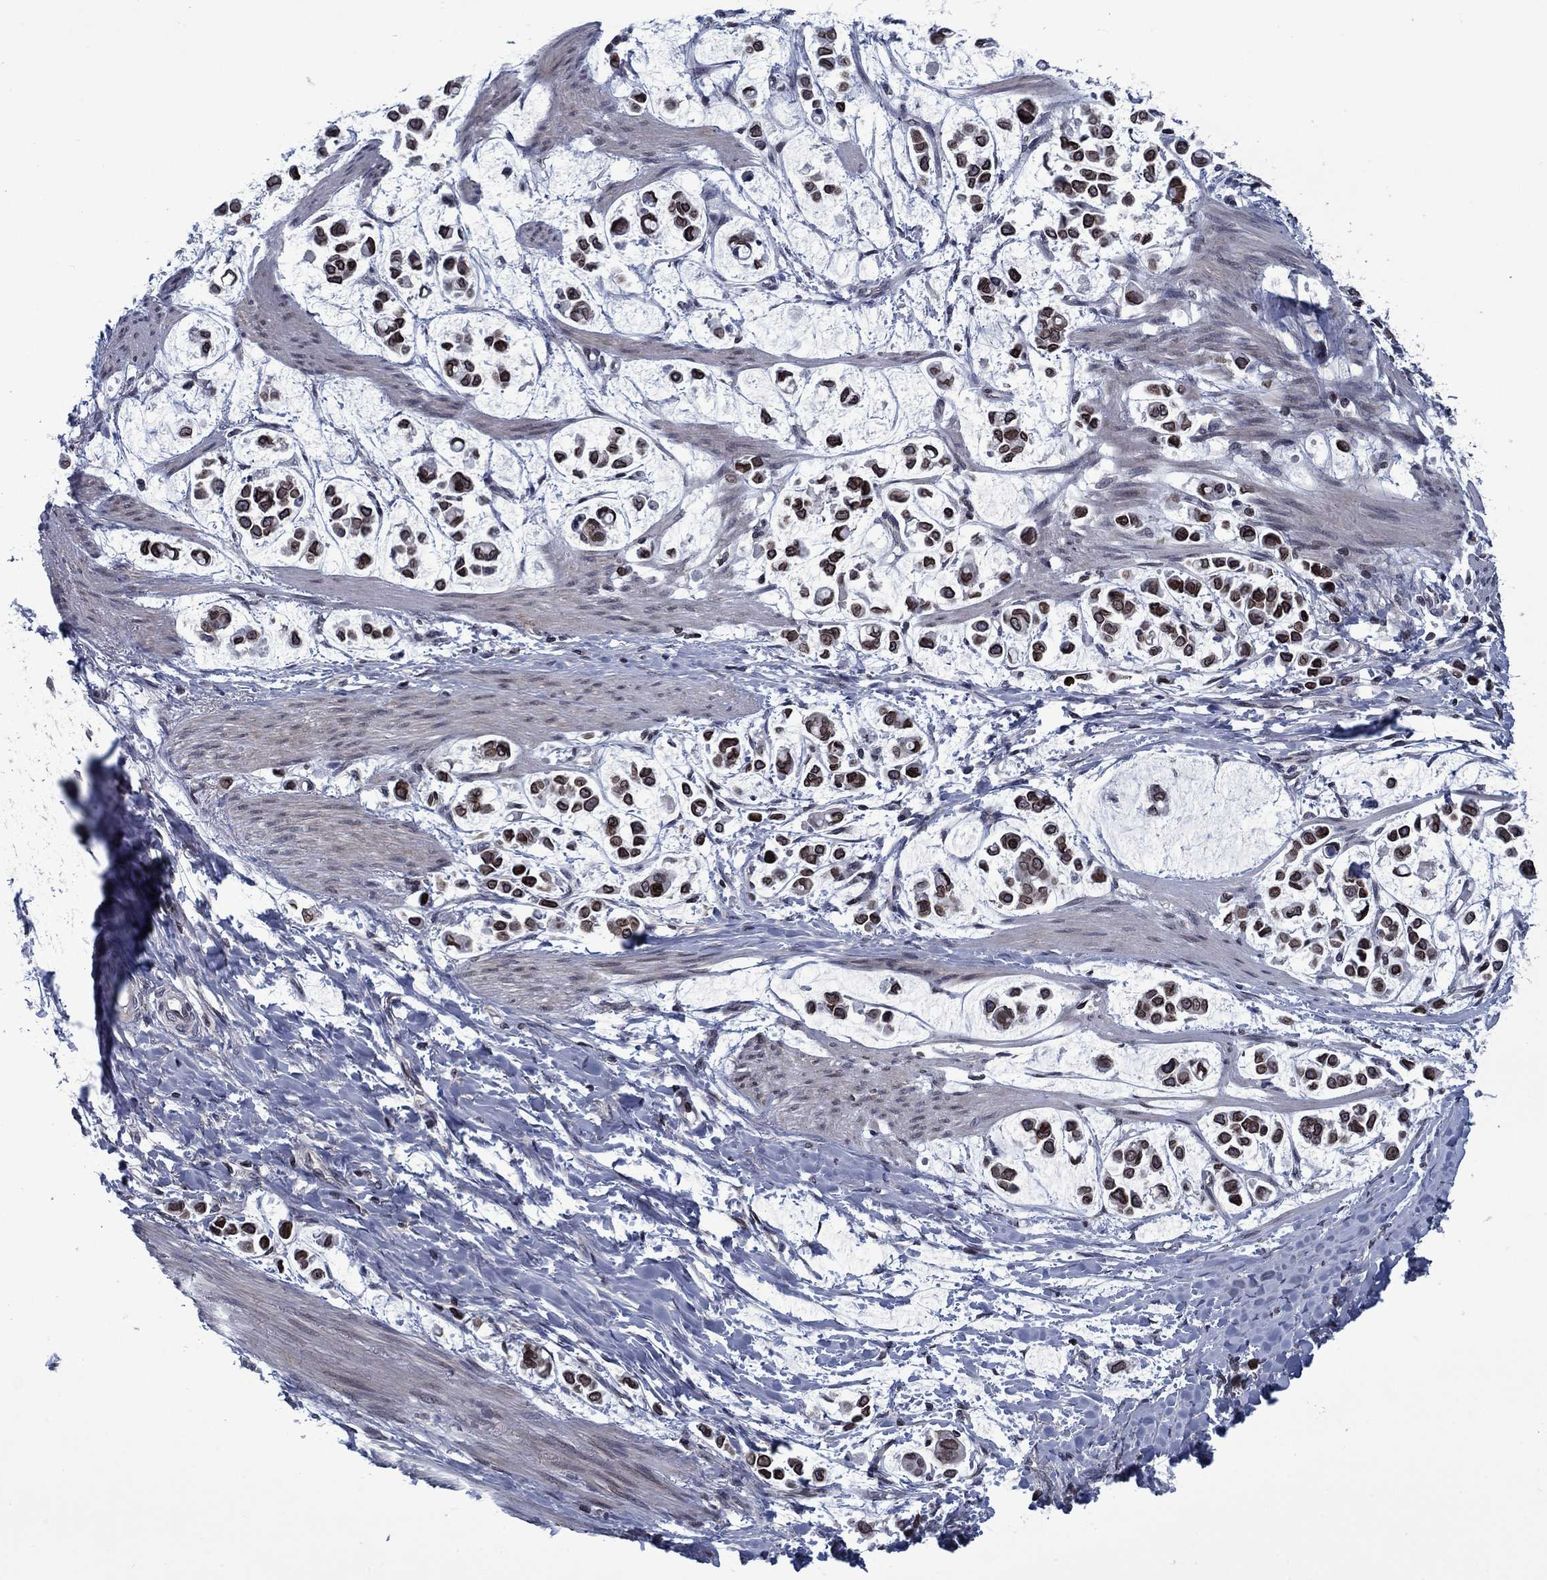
{"staining": {"intensity": "strong", "quantity": ">75%", "location": "cytoplasmic/membranous,nuclear"}, "tissue": "stomach cancer", "cell_type": "Tumor cells", "image_type": "cancer", "snomed": [{"axis": "morphology", "description": "Adenocarcinoma, NOS"}, {"axis": "topography", "description": "Stomach"}], "caption": "Stomach cancer stained for a protein reveals strong cytoplasmic/membranous and nuclear positivity in tumor cells.", "gene": "SLA", "patient": {"sex": "male", "age": 82}}